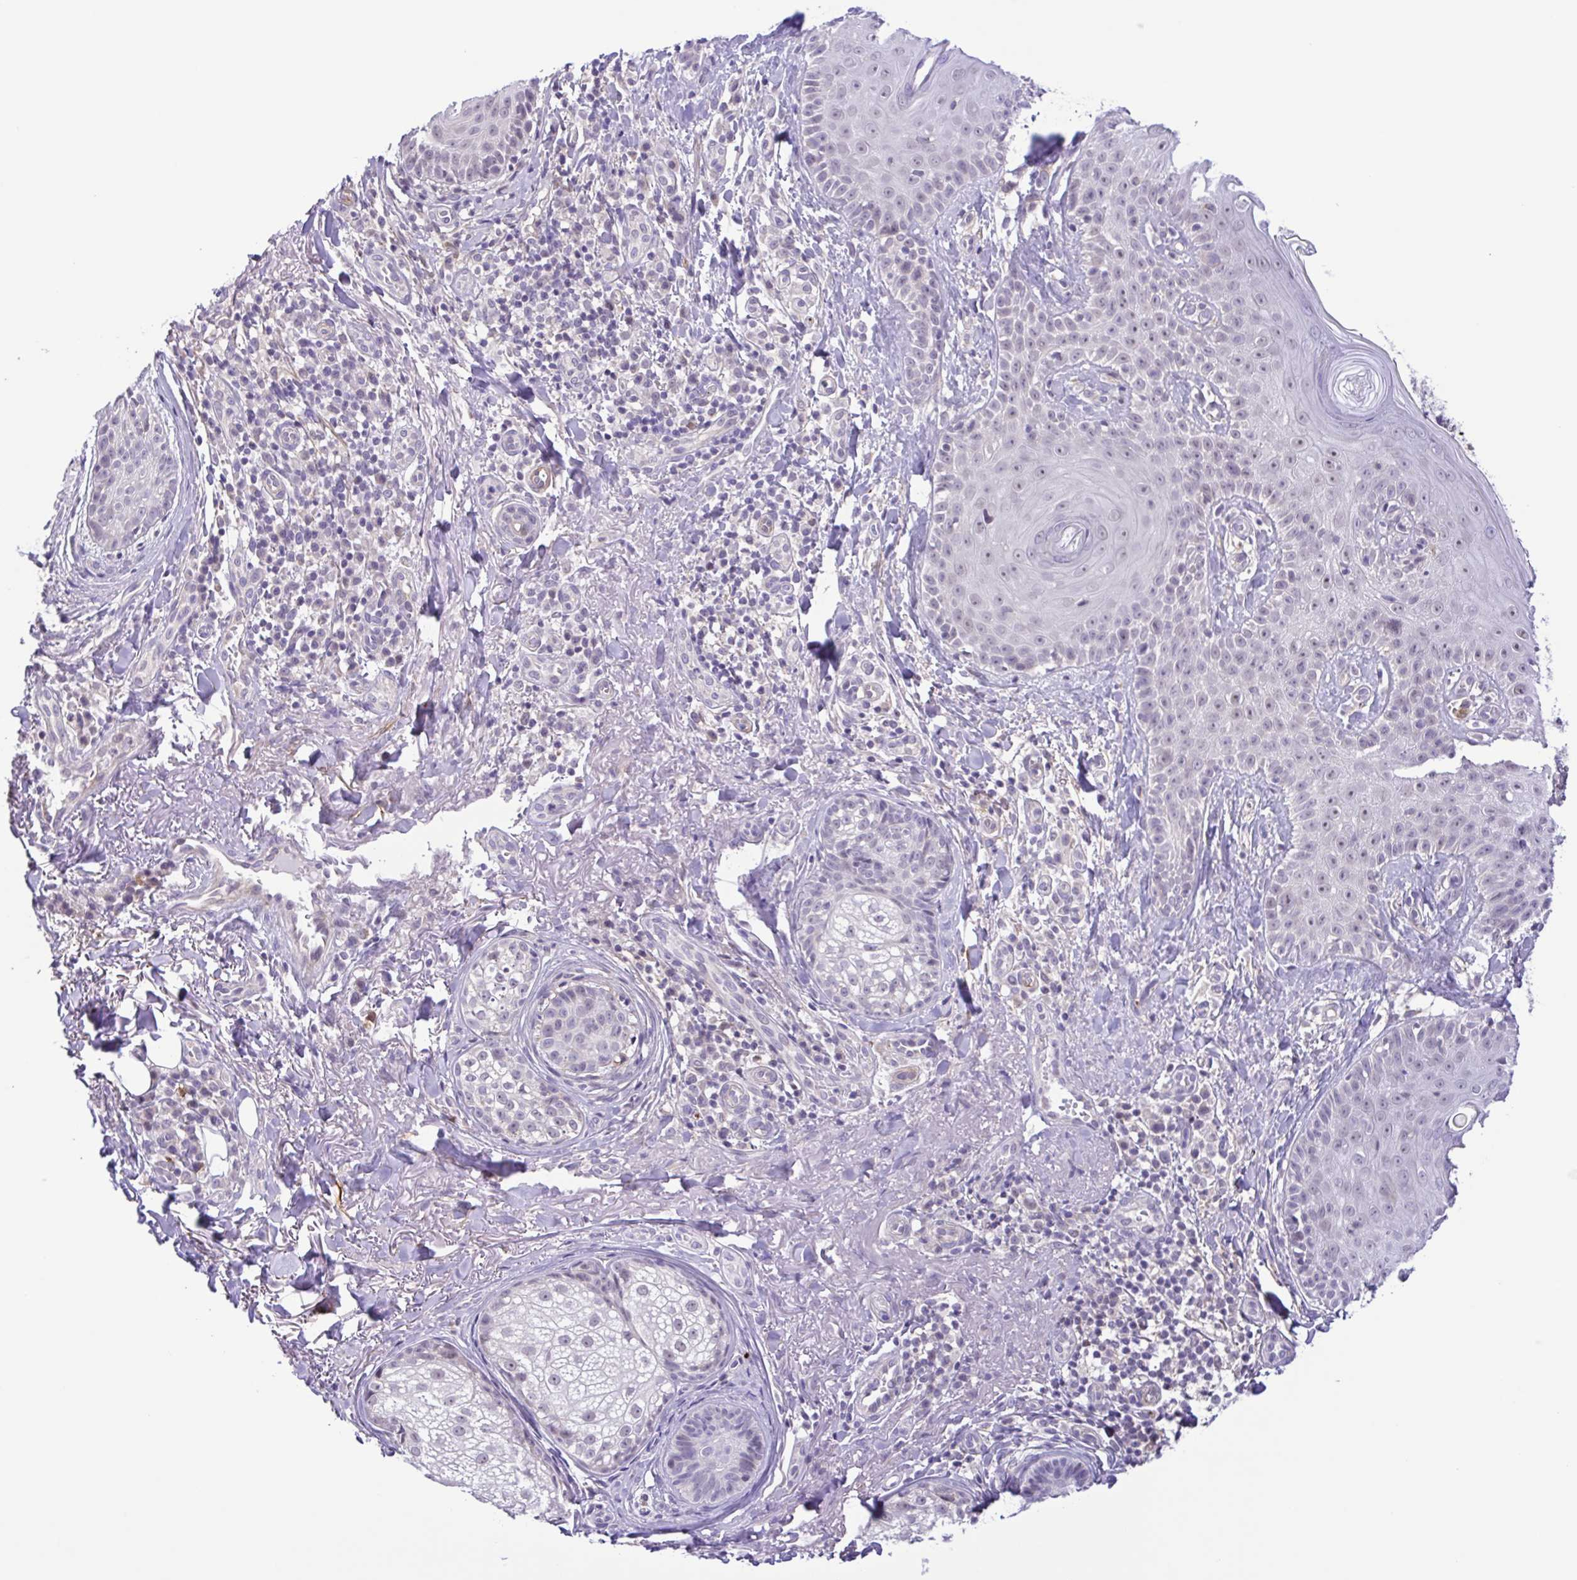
{"staining": {"intensity": "weak", "quantity": "<25%", "location": "nuclear"}, "tissue": "skin cancer", "cell_type": "Tumor cells", "image_type": "cancer", "snomed": [{"axis": "morphology", "description": "Basal cell carcinoma"}, {"axis": "topography", "description": "Skin"}], "caption": "This is an IHC micrograph of skin basal cell carcinoma. There is no staining in tumor cells.", "gene": "DCLK2", "patient": {"sex": "male", "age": 65}}